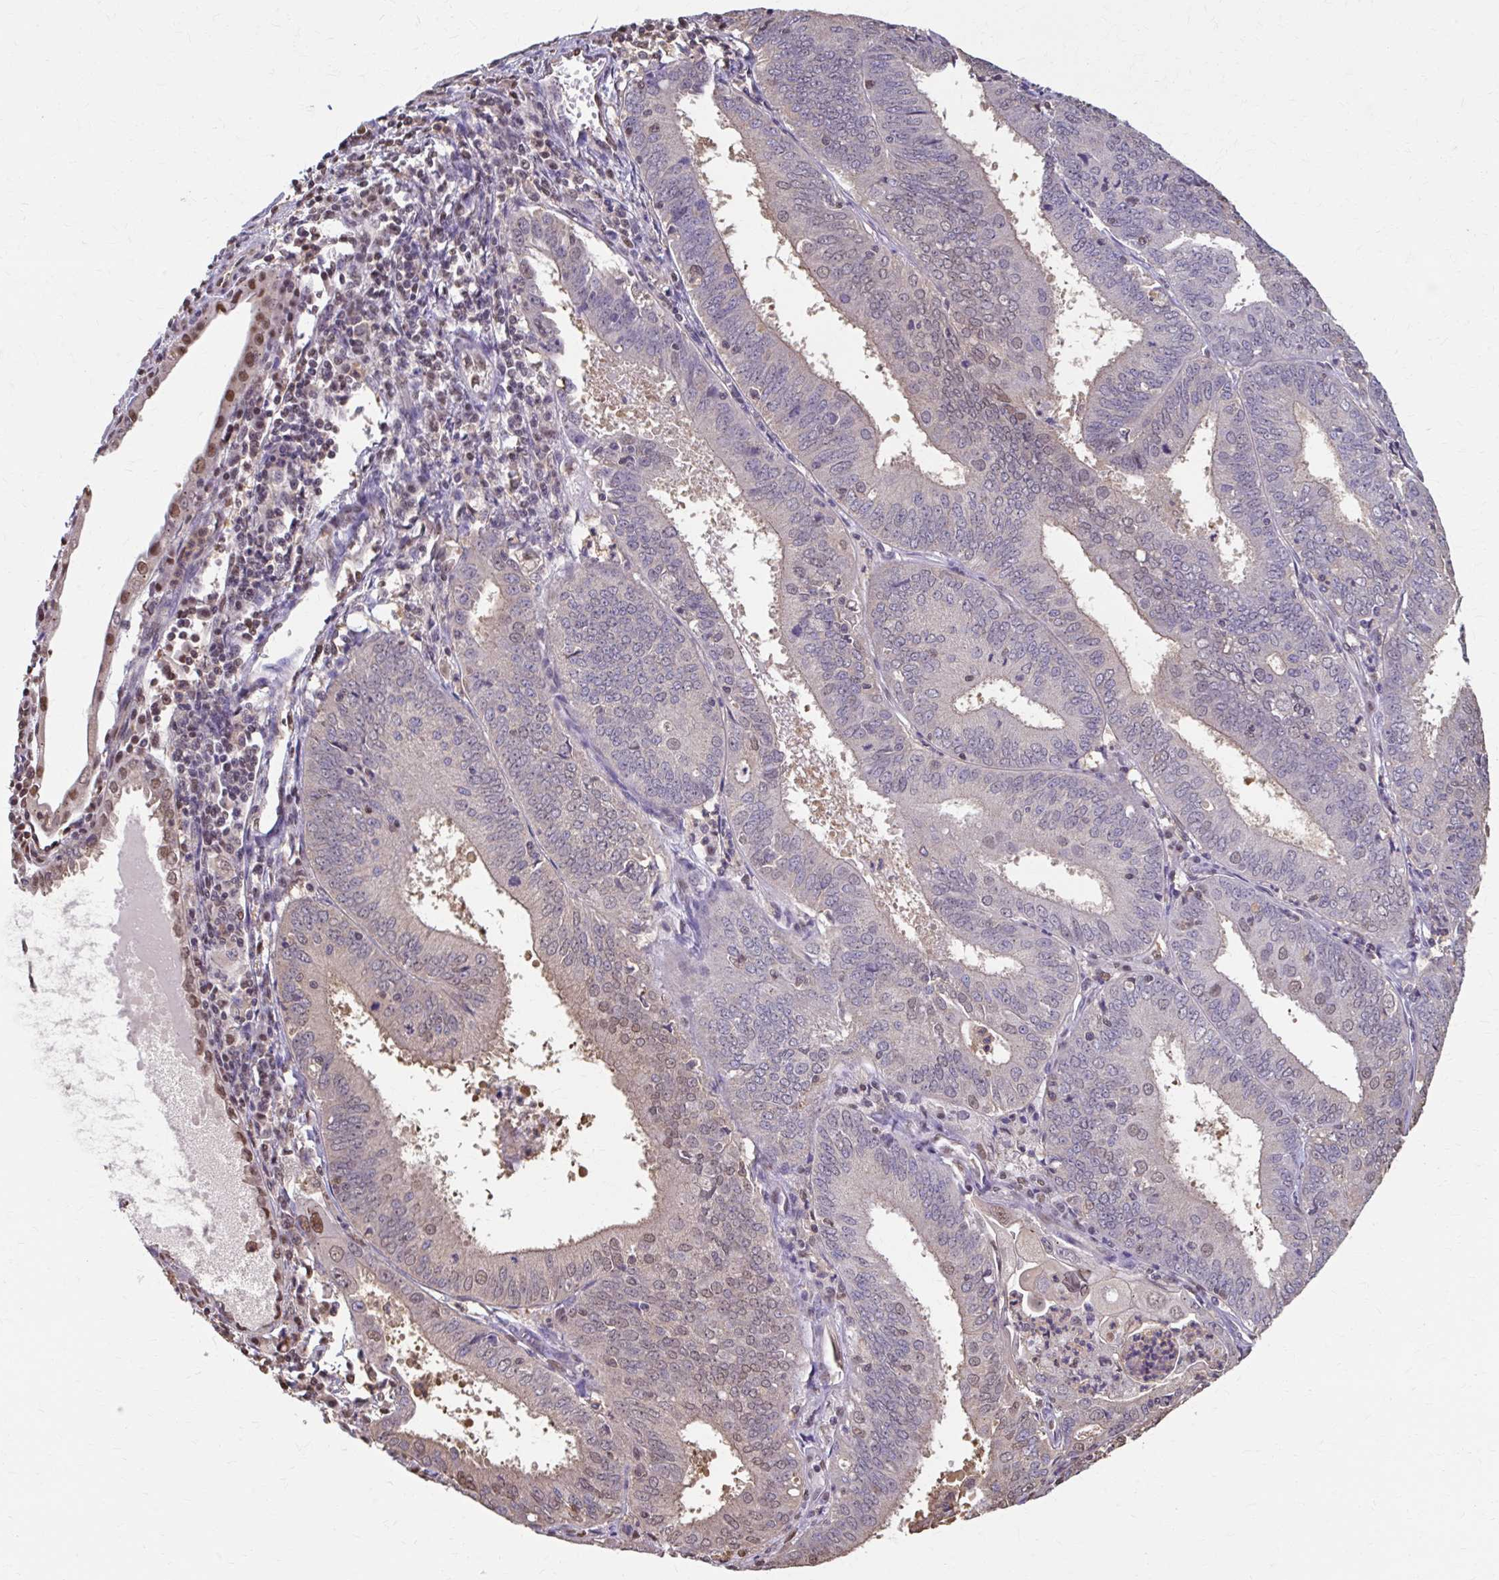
{"staining": {"intensity": "weak", "quantity": "<25%", "location": "nuclear"}, "tissue": "cervical cancer", "cell_type": "Tumor cells", "image_type": "cancer", "snomed": [{"axis": "morphology", "description": "Adenocarcinoma, NOS"}, {"axis": "topography", "description": "Cervix"}], "caption": "Image shows no protein positivity in tumor cells of cervical cancer tissue.", "gene": "ING4", "patient": {"sex": "female", "age": 56}}